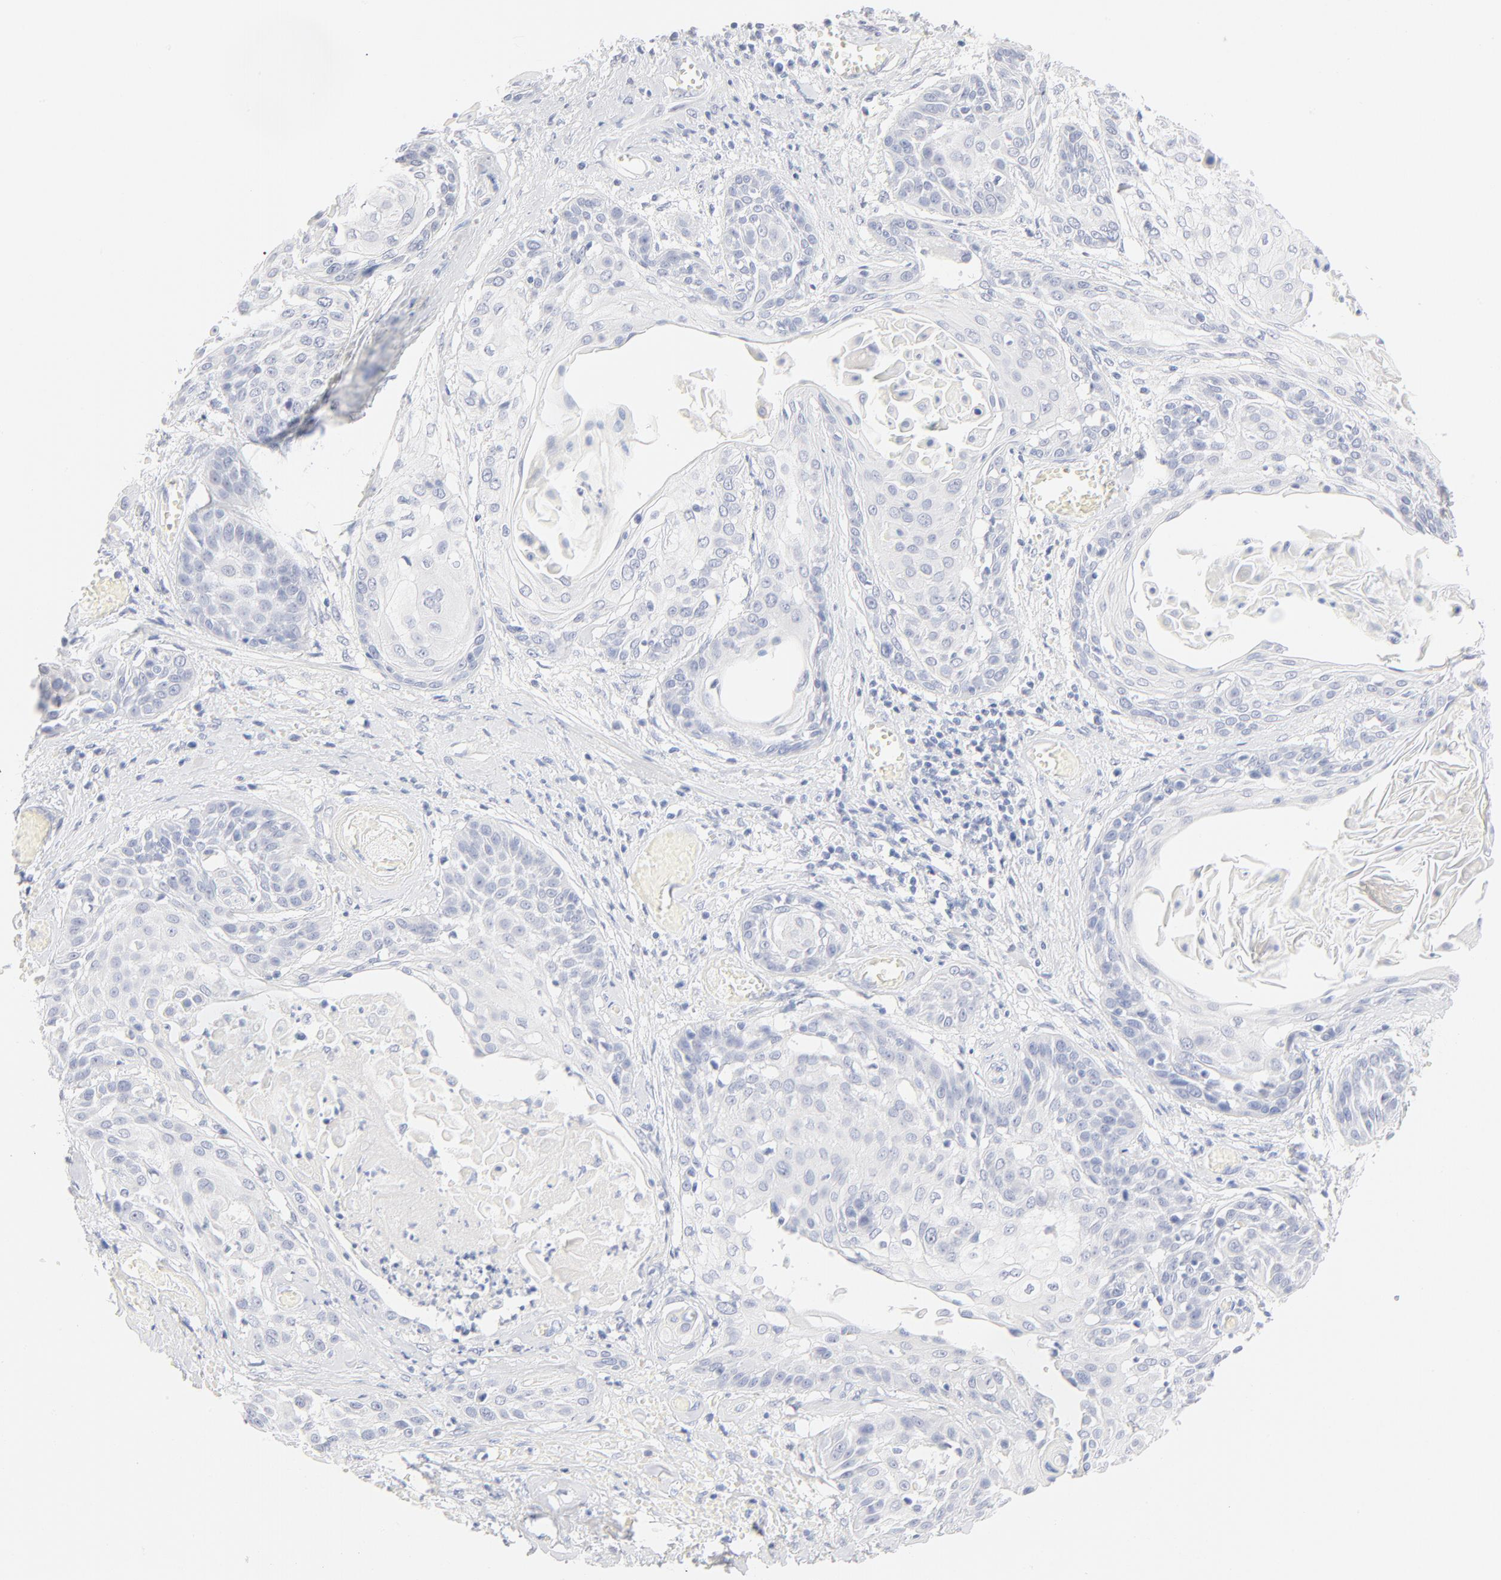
{"staining": {"intensity": "negative", "quantity": "none", "location": "none"}, "tissue": "cervical cancer", "cell_type": "Tumor cells", "image_type": "cancer", "snomed": [{"axis": "morphology", "description": "Squamous cell carcinoma, NOS"}, {"axis": "topography", "description": "Cervix"}], "caption": "DAB immunohistochemical staining of human cervical cancer (squamous cell carcinoma) displays no significant expression in tumor cells.", "gene": "ONECUT1", "patient": {"sex": "female", "age": 57}}